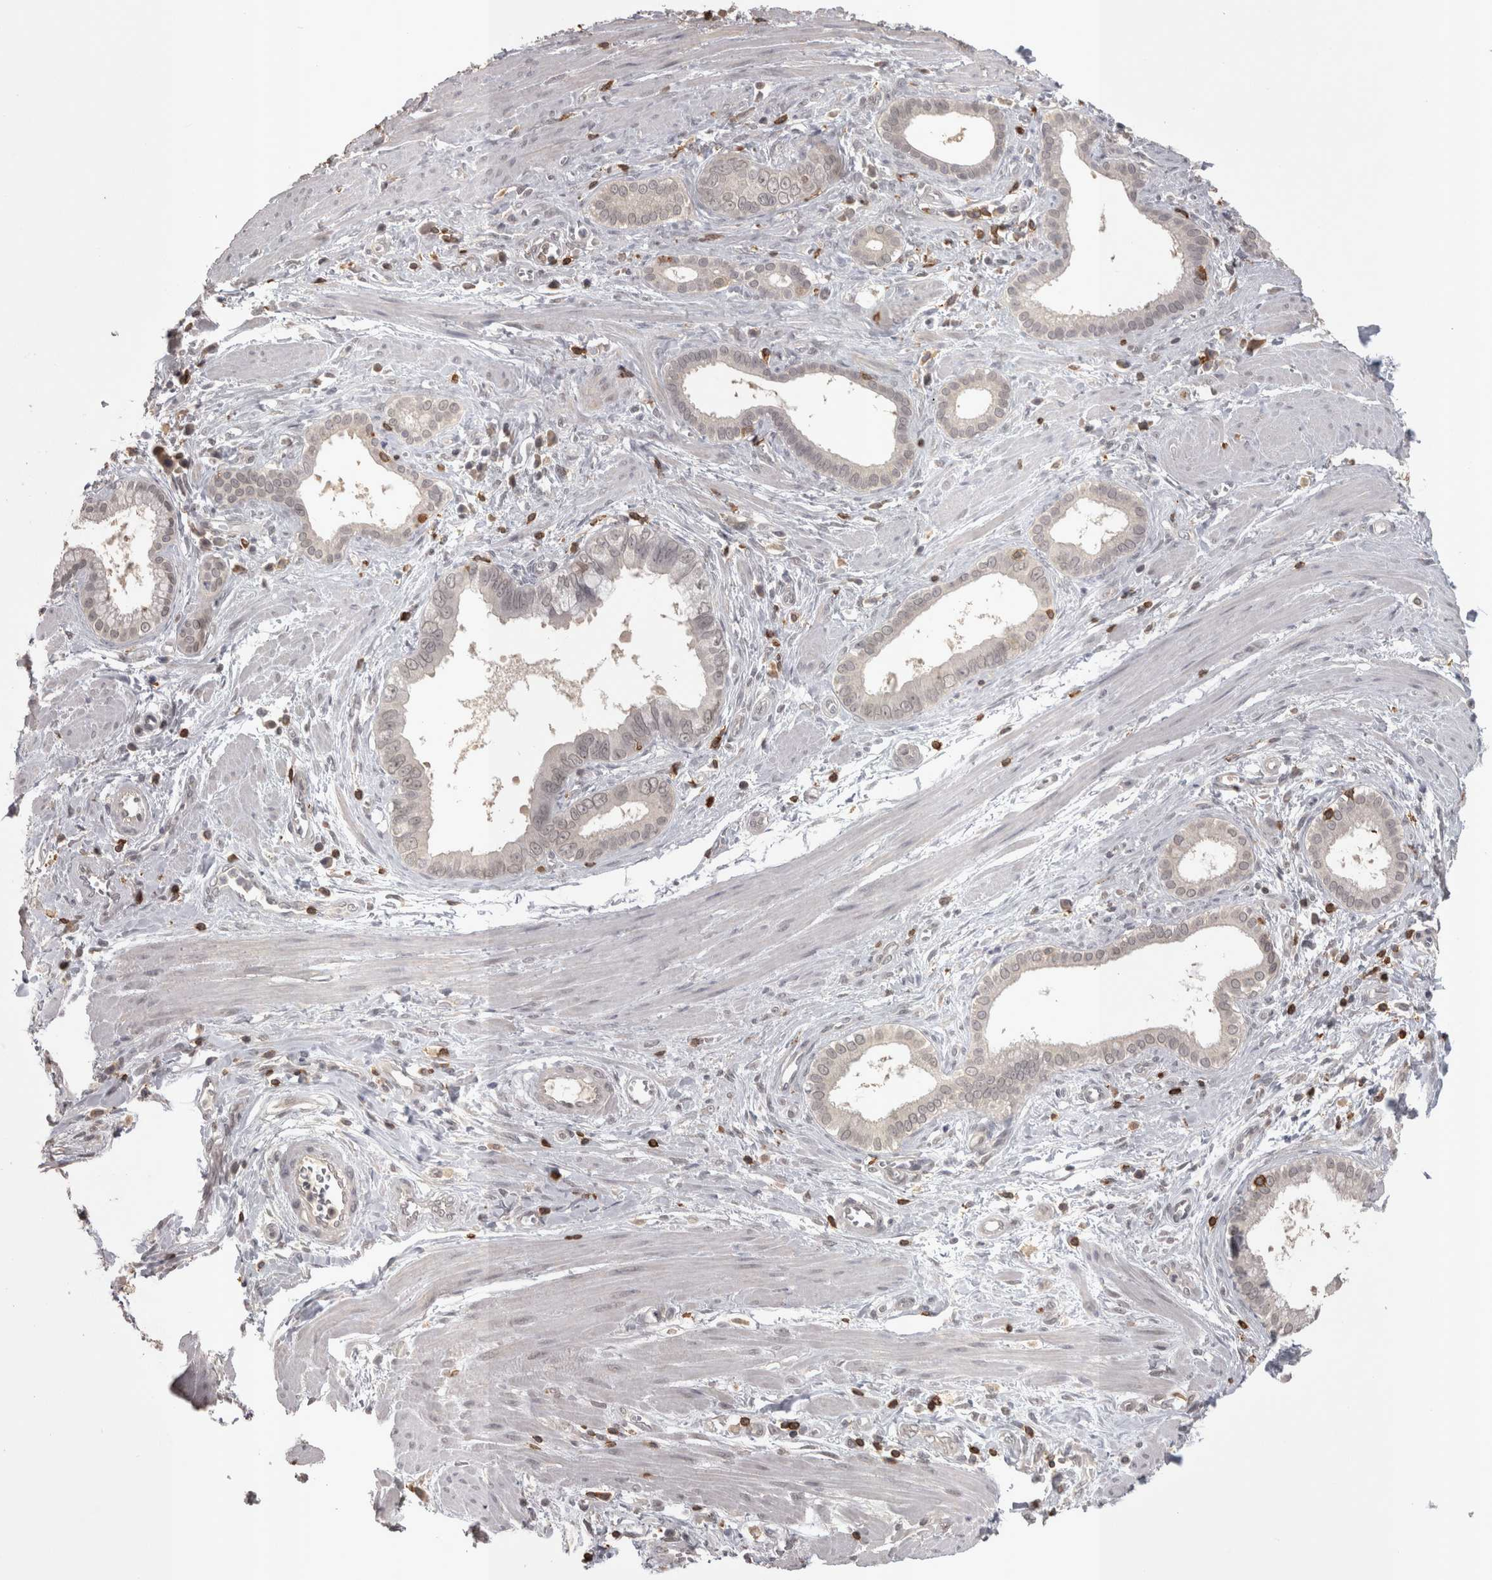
{"staining": {"intensity": "negative", "quantity": "none", "location": "none"}, "tissue": "pancreatic cancer", "cell_type": "Tumor cells", "image_type": "cancer", "snomed": [{"axis": "morphology", "description": "Normal tissue, NOS"}, {"axis": "topography", "description": "Lymph node"}], "caption": "Pancreatic cancer stained for a protein using immunohistochemistry demonstrates no expression tumor cells.", "gene": "SKAP1", "patient": {"sex": "male", "age": 50}}